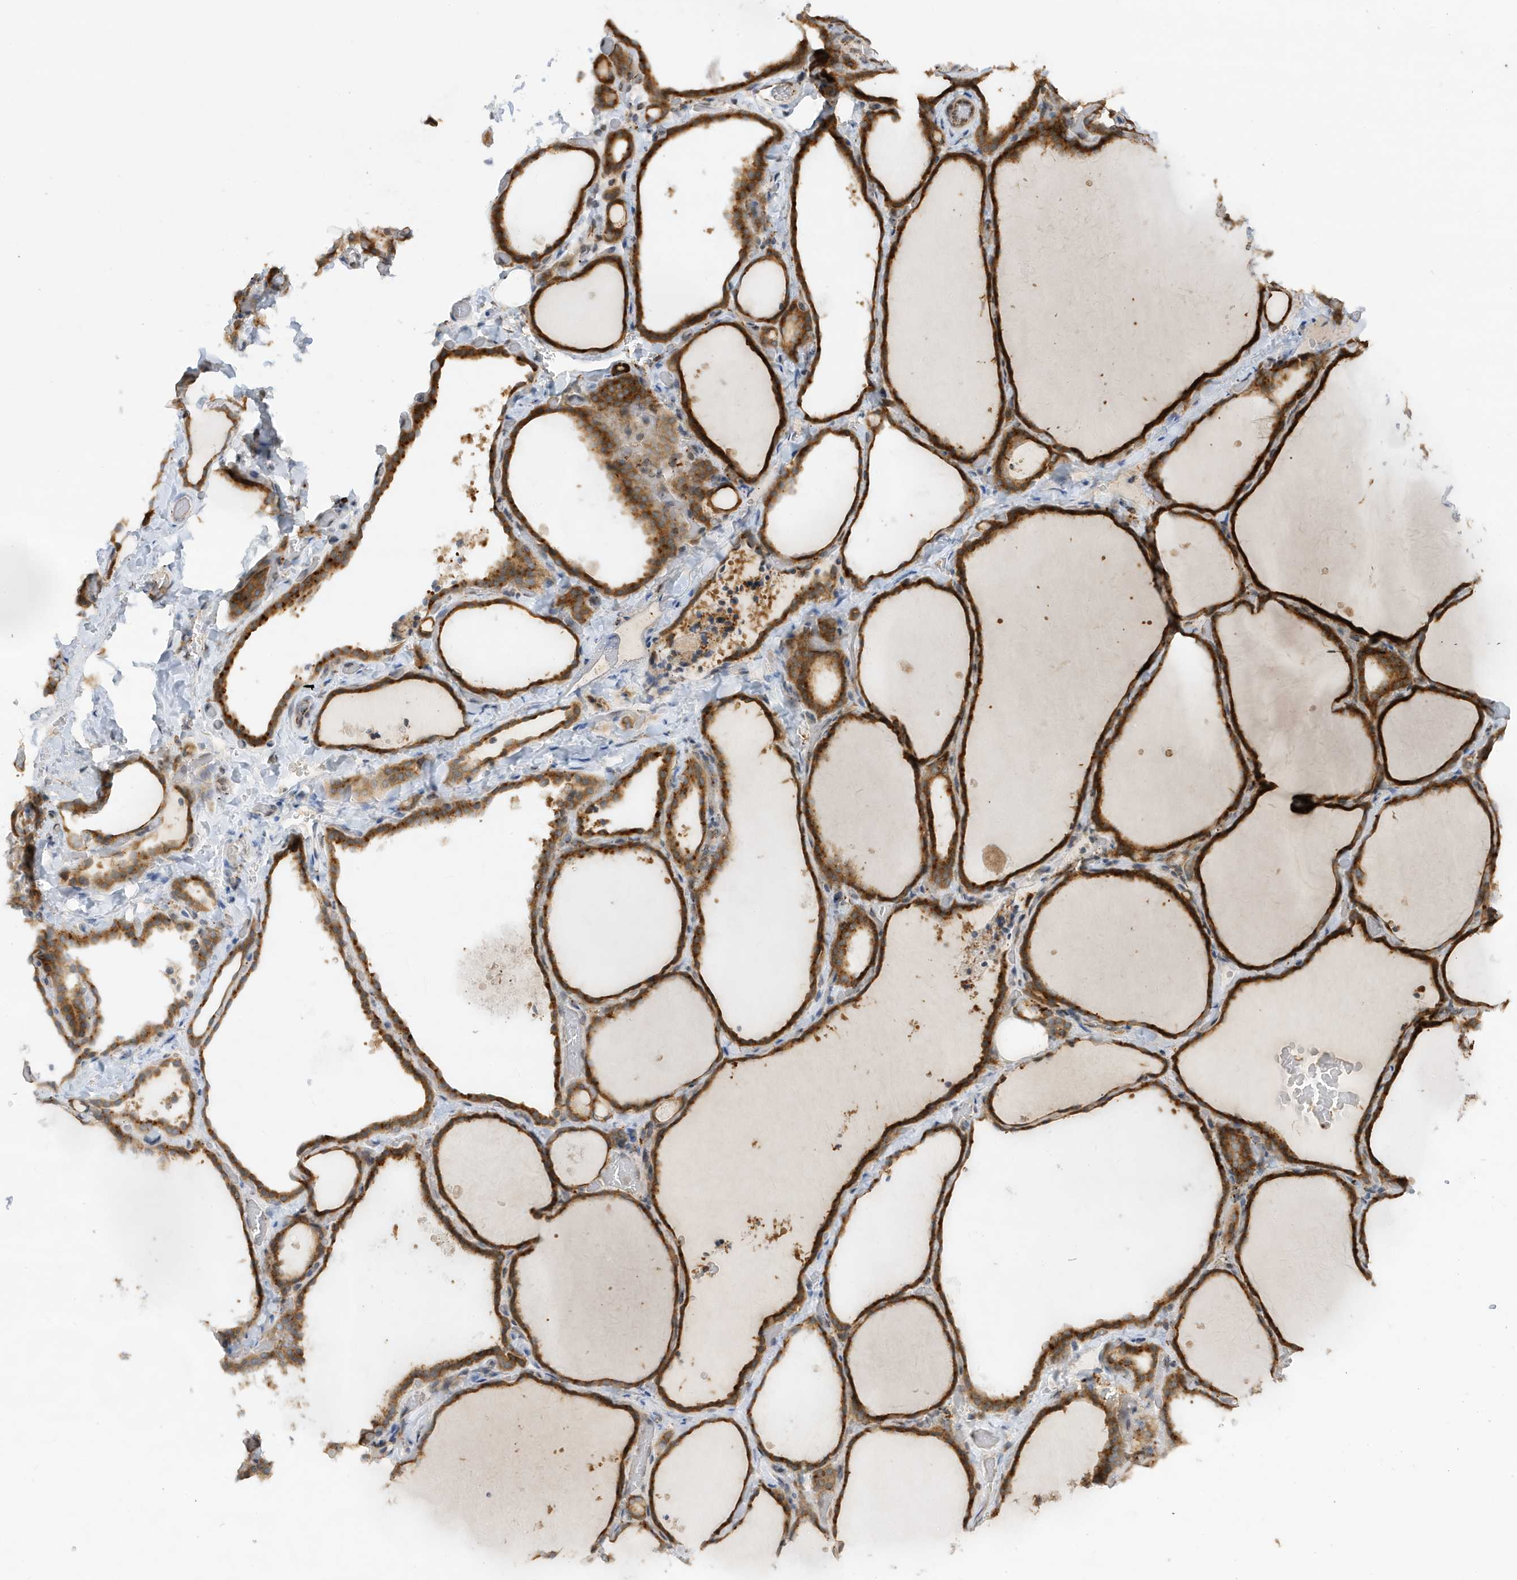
{"staining": {"intensity": "strong", "quantity": ">75%", "location": "cytoplasmic/membranous"}, "tissue": "thyroid gland", "cell_type": "Glandular cells", "image_type": "normal", "snomed": [{"axis": "morphology", "description": "Normal tissue, NOS"}, {"axis": "topography", "description": "Thyroid gland"}], "caption": "Human thyroid gland stained with a brown dye exhibits strong cytoplasmic/membranous positive expression in about >75% of glandular cells.", "gene": "ZNF507", "patient": {"sex": "female", "age": 22}}